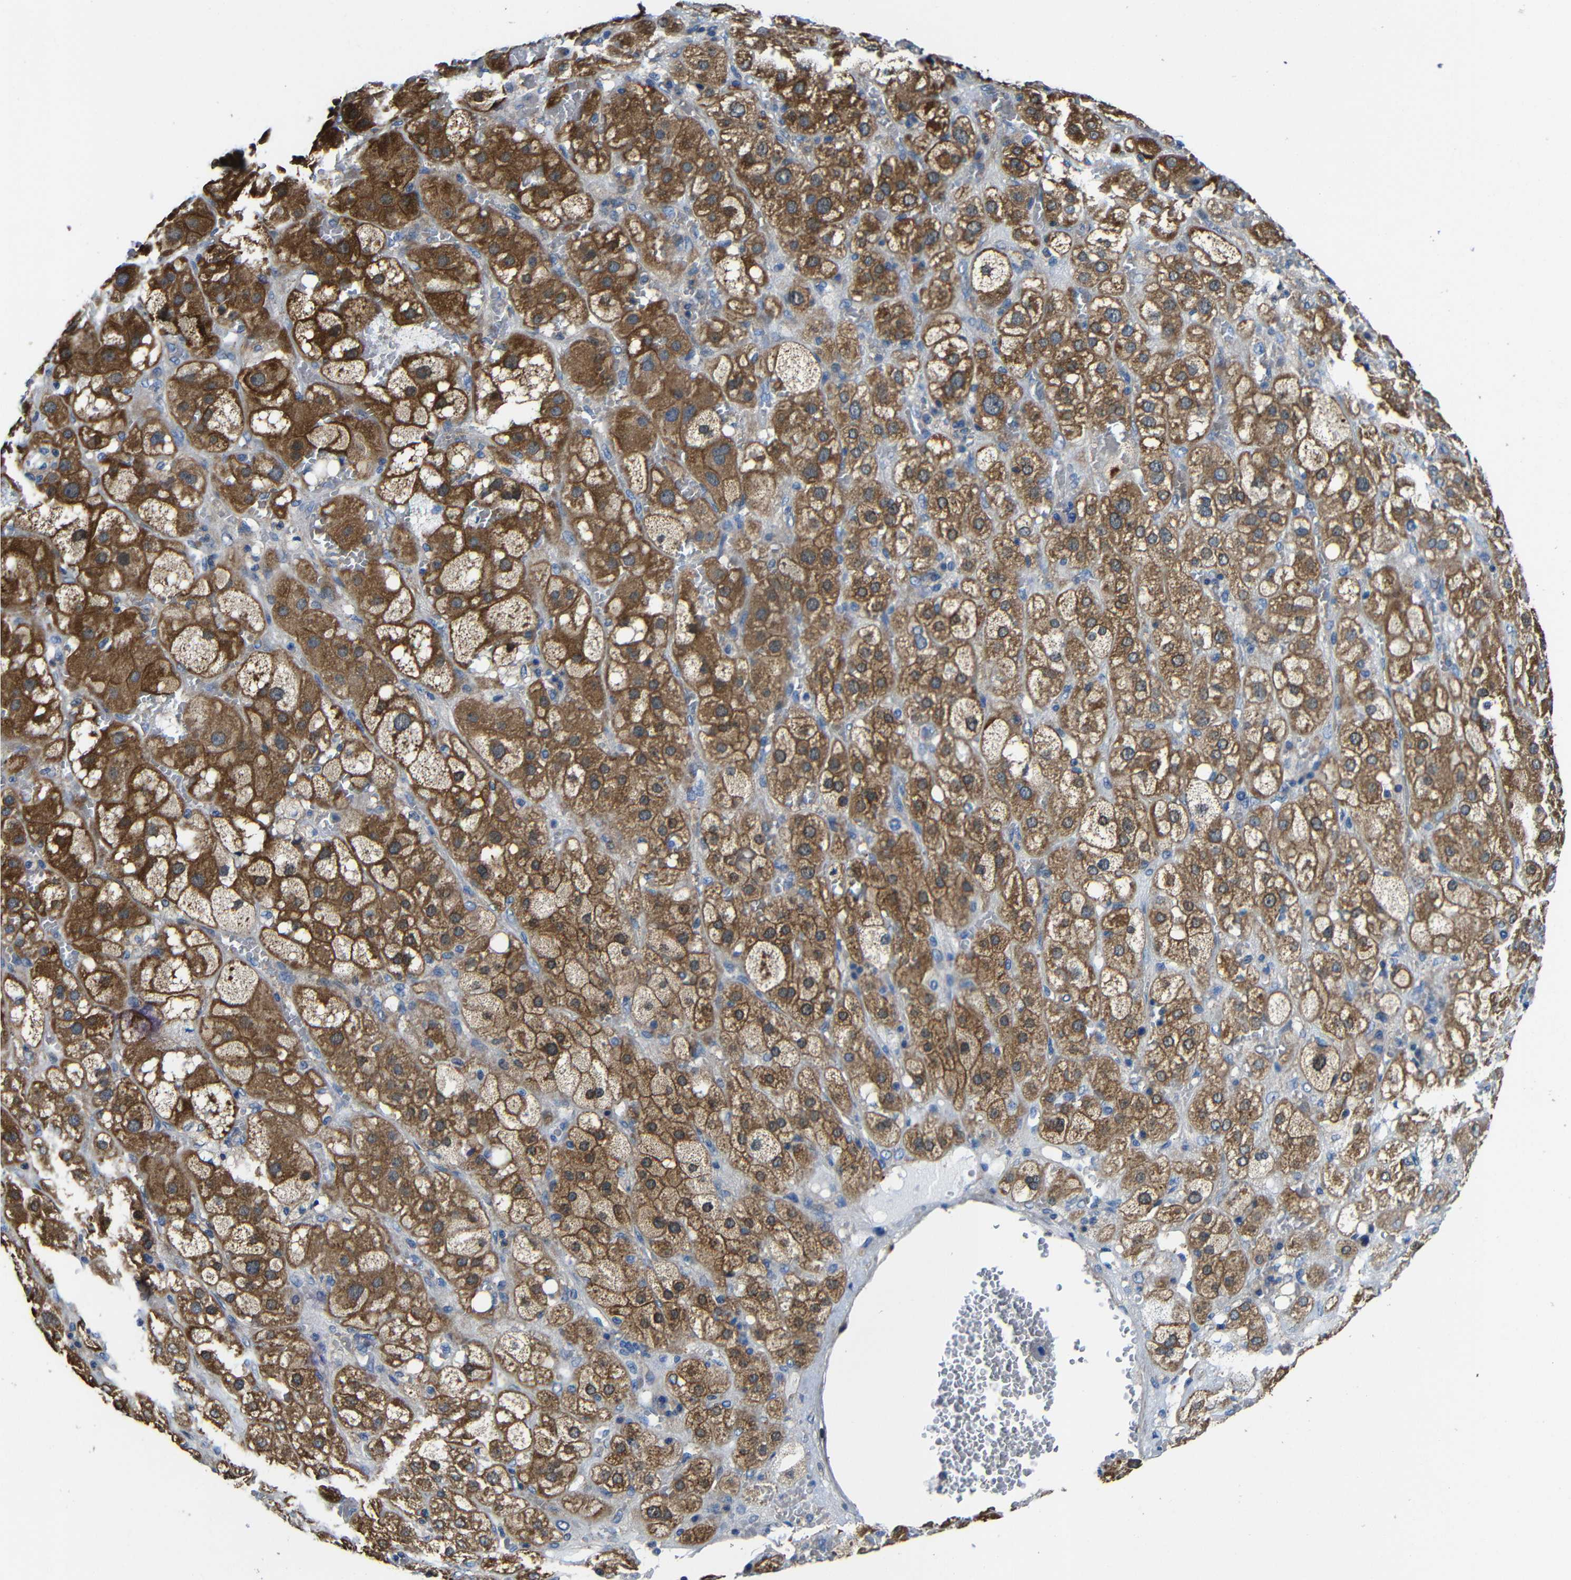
{"staining": {"intensity": "moderate", "quantity": ">75%", "location": "cytoplasmic/membranous"}, "tissue": "adrenal gland", "cell_type": "Glandular cells", "image_type": "normal", "snomed": [{"axis": "morphology", "description": "Normal tissue, NOS"}, {"axis": "topography", "description": "Adrenal gland"}], "caption": "Protein expression by immunohistochemistry shows moderate cytoplasmic/membranous staining in about >75% of glandular cells in unremarkable adrenal gland. Using DAB (3,3'-diaminobenzidine) (brown) and hematoxylin (blue) stains, captured at high magnification using brightfield microscopy.", "gene": "GDI1", "patient": {"sex": "female", "age": 47}}